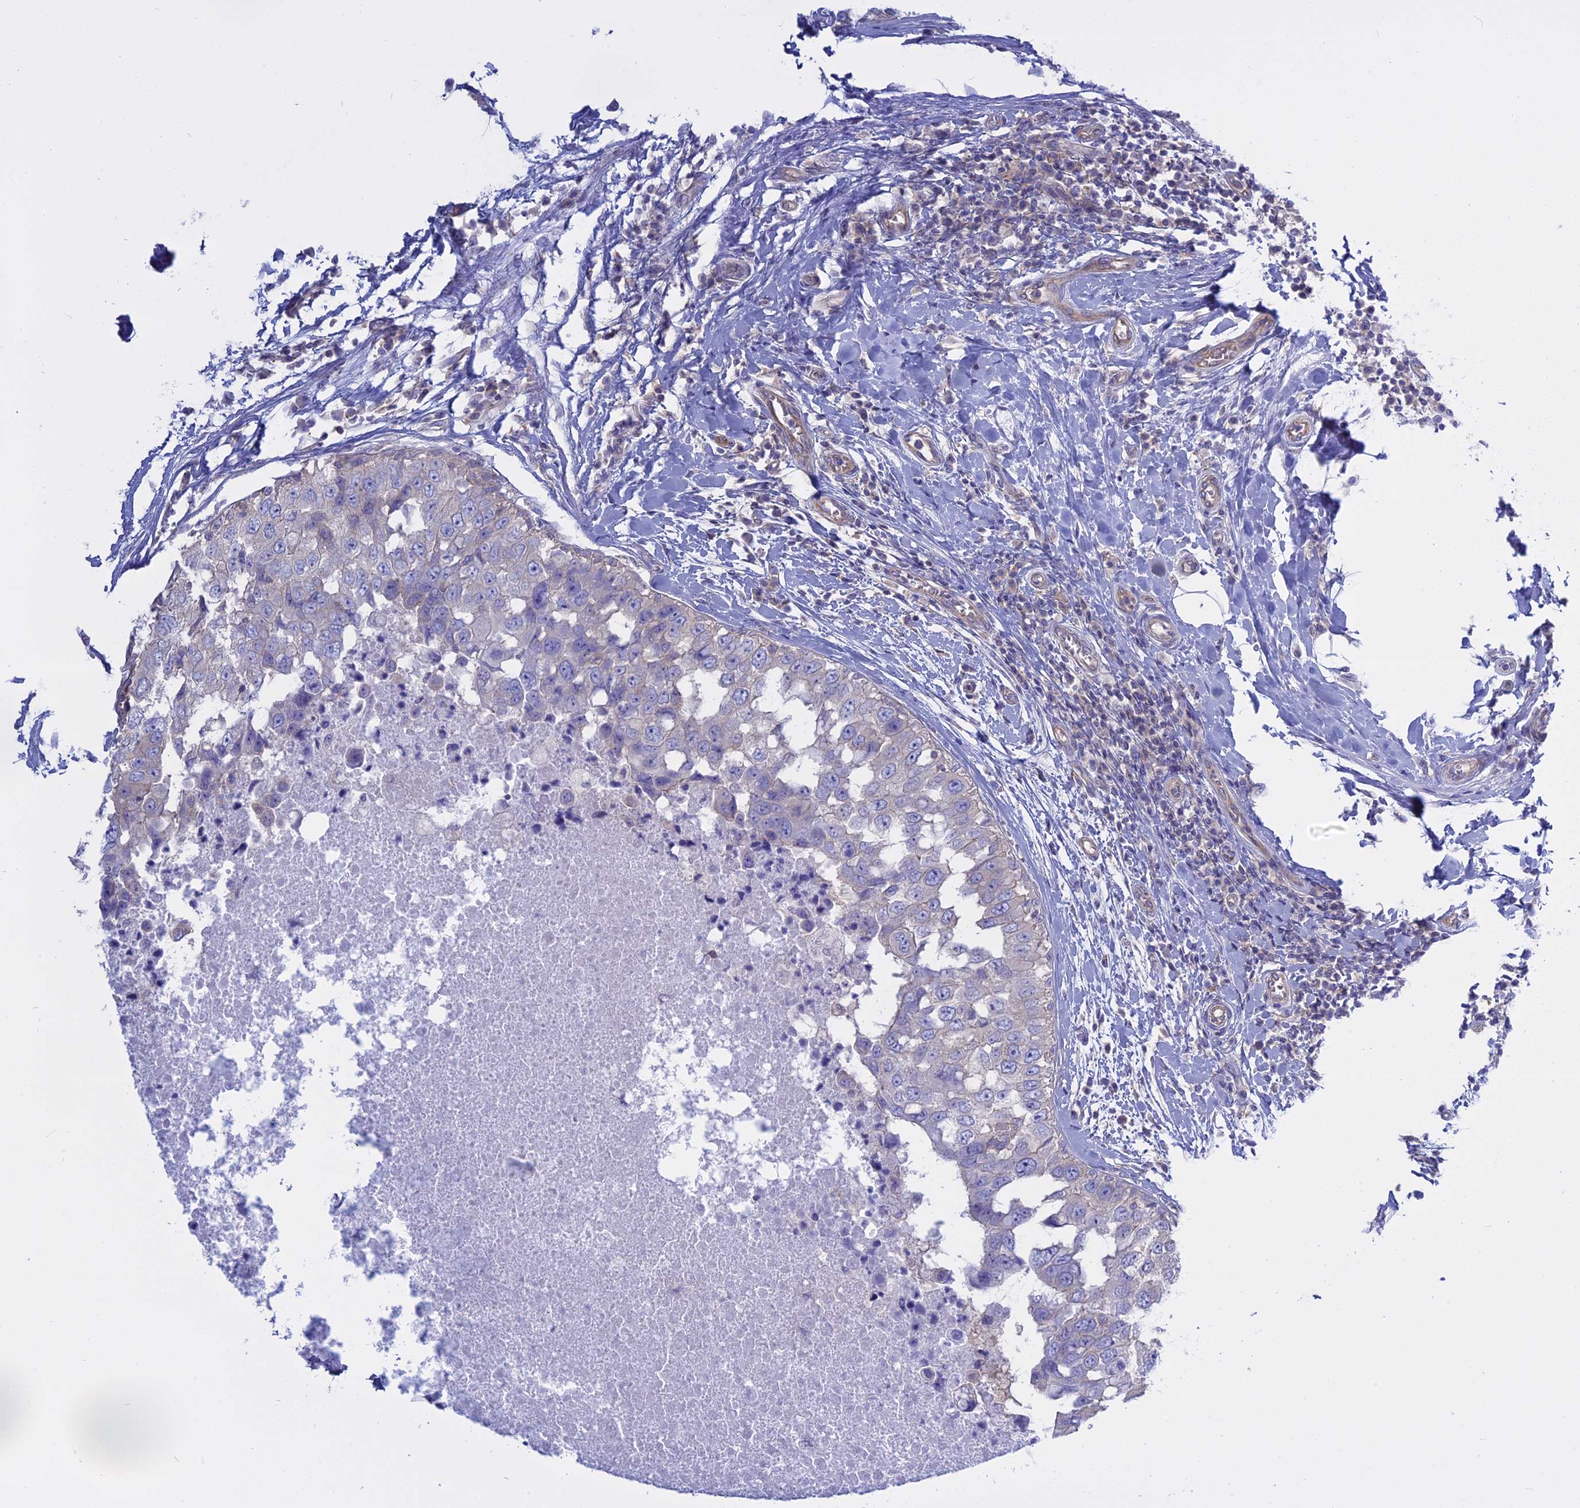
{"staining": {"intensity": "negative", "quantity": "none", "location": "none"}, "tissue": "breast cancer", "cell_type": "Tumor cells", "image_type": "cancer", "snomed": [{"axis": "morphology", "description": "Duct carcinoma"}, {"axis": "topography", "description": "Breast"}], "caption": "Tumor cells show no significant protein staining in breast invasive ductal carcinoma. (DAB (3,3'-diaminobenzidine) immunohistochemistry (IHC) visualized using brightfield microscopy, high magnification).", "gene": "AHCYL1", "patient": {"sex": "female", "age": 27}}